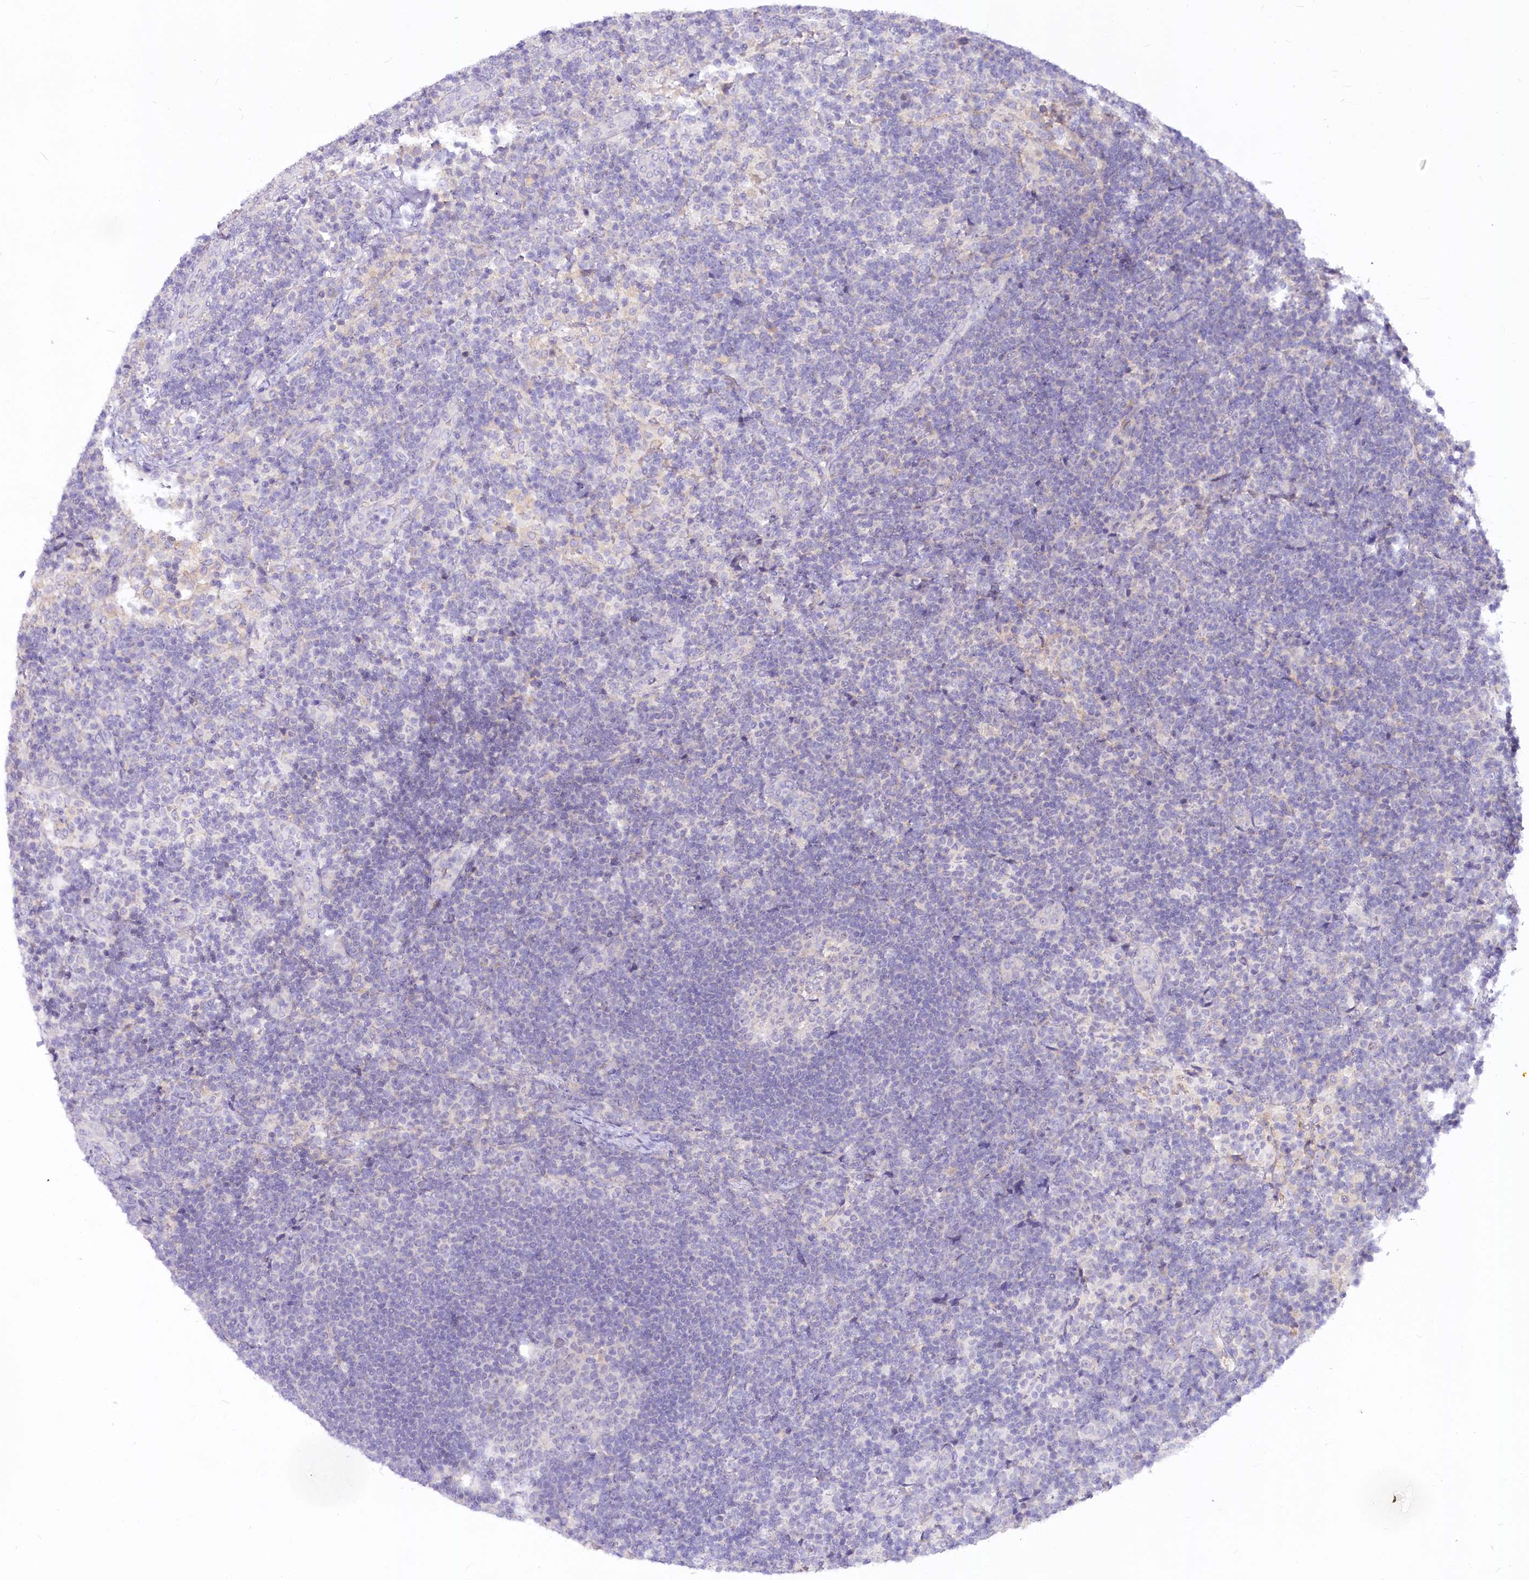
{"staining": {"intensity": "negative", "quantity": "none", "location": "none"}, "tissue": "lymph node", "cell_type": "Germinal center cells", "image_type": "normal", "snomed": [{"axis": "morphology", "description": "Normal tissue, NOS"}, {"axis": "topography", "description": "Lymph node"}], "caption": "This histopathology image is of unremarkable lymph node stained with immunohistochemistry (IHC) to label a protein in brown with the nuclei are counter-stained blue. There is no positivity in germinal center cells. The staining was performed using DAB (3,3'-diaminobenzidine) to visualize the protein expression in brown, while the nuclei were stained in blue with hematoxylin (Magnification: 20x).", "gene": "EFHC2", "patient": {"sex": "female", "age": 22}}